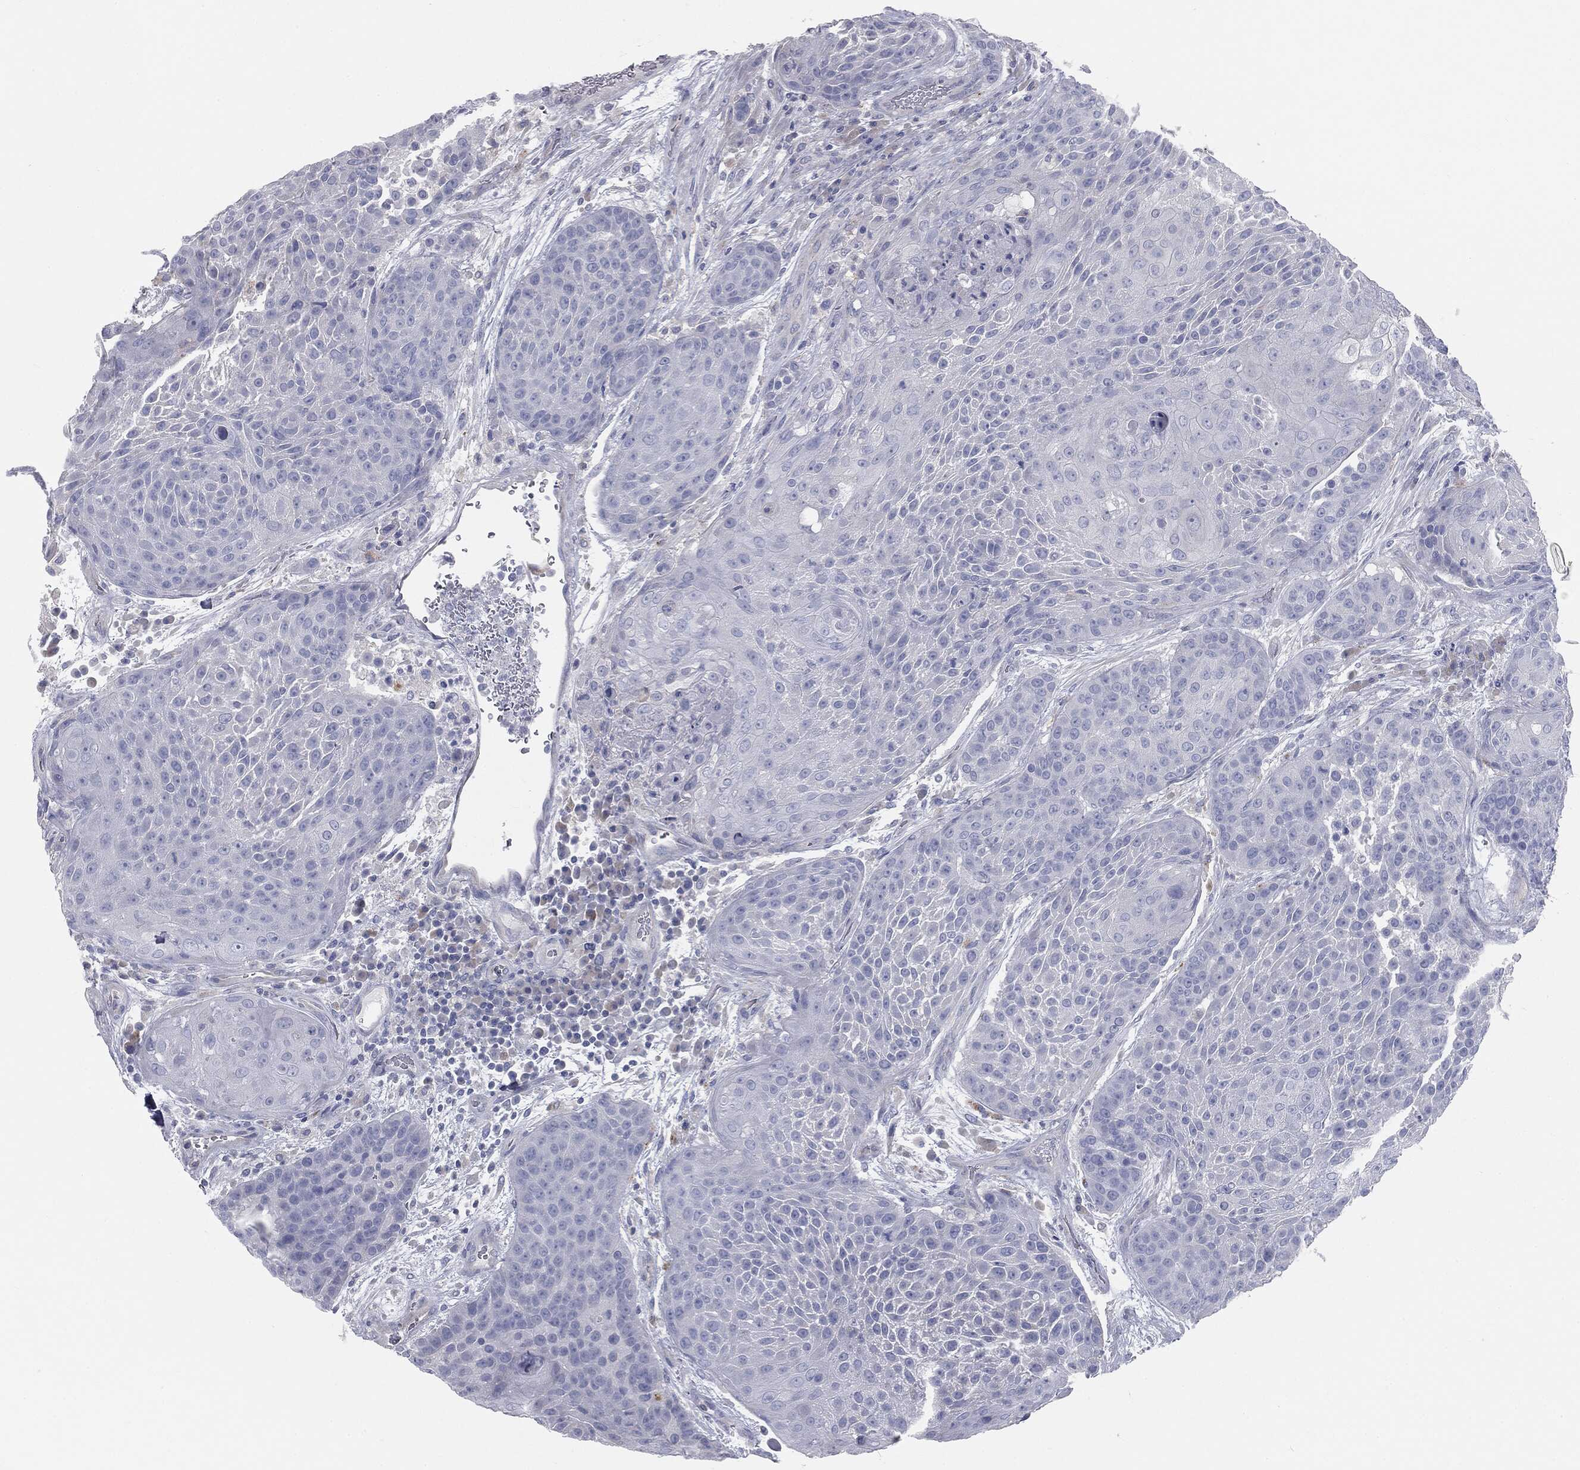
{"staining": {"intensity": "negative", "quantity": "none", "location": "none"}, "tissue": "urothelial cancer", "cell_type": "Tumor cells", "image_type": "cancer", "snomed": [{"axis": "morphology", "description": "Urothelial carcinoma, High grade"}, {"axis": "topography", "description": "Urinary bladder"}], "caption": "Immunohistochemical staining of urothelial cancer demonstrates no significant staining in tumor cells.", "gene": "CAV3", "patient": {"sex": "female", "age": 63}}